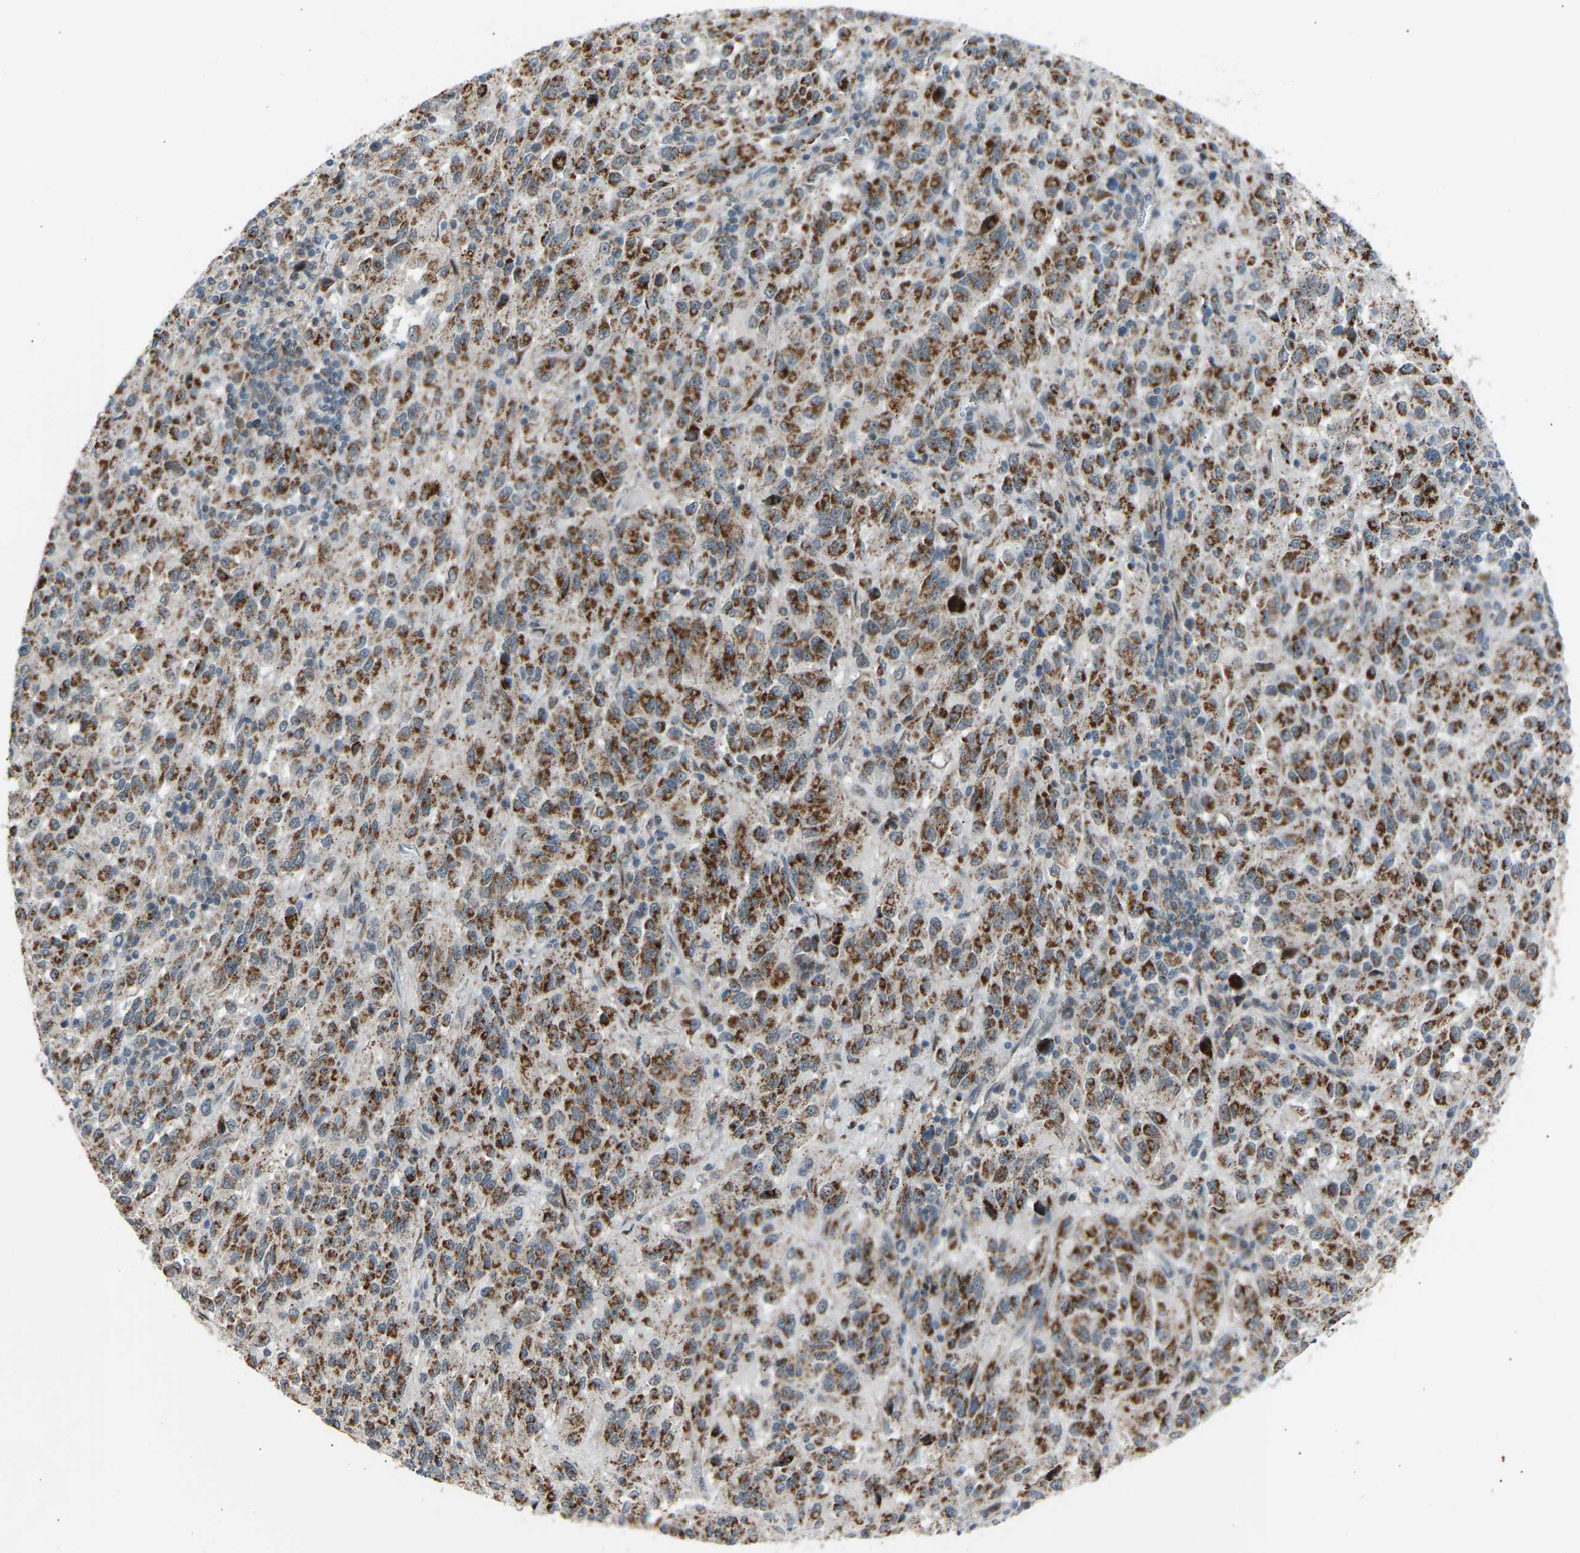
{"staining": {"intensity": "moderate", "quantity": ">75%", "location": "cytoplasmic/membranous"}, "tissue": "melanoma", "cell_type": "Tumor cells", "image_type": "cancer", "snomed": [{"axis": "morphology", "description": "Malignant melanoma, Metastatic site"}, {"axis": "topography", "description": "Lung"}], "caption": "Human melanoma stained with a brown dye shows moderate cytoplasmic/membranous positive expression in about >75% of tumor cells.", "gene": "VPS41", "patient": {"sex": "male", "age": 64}}